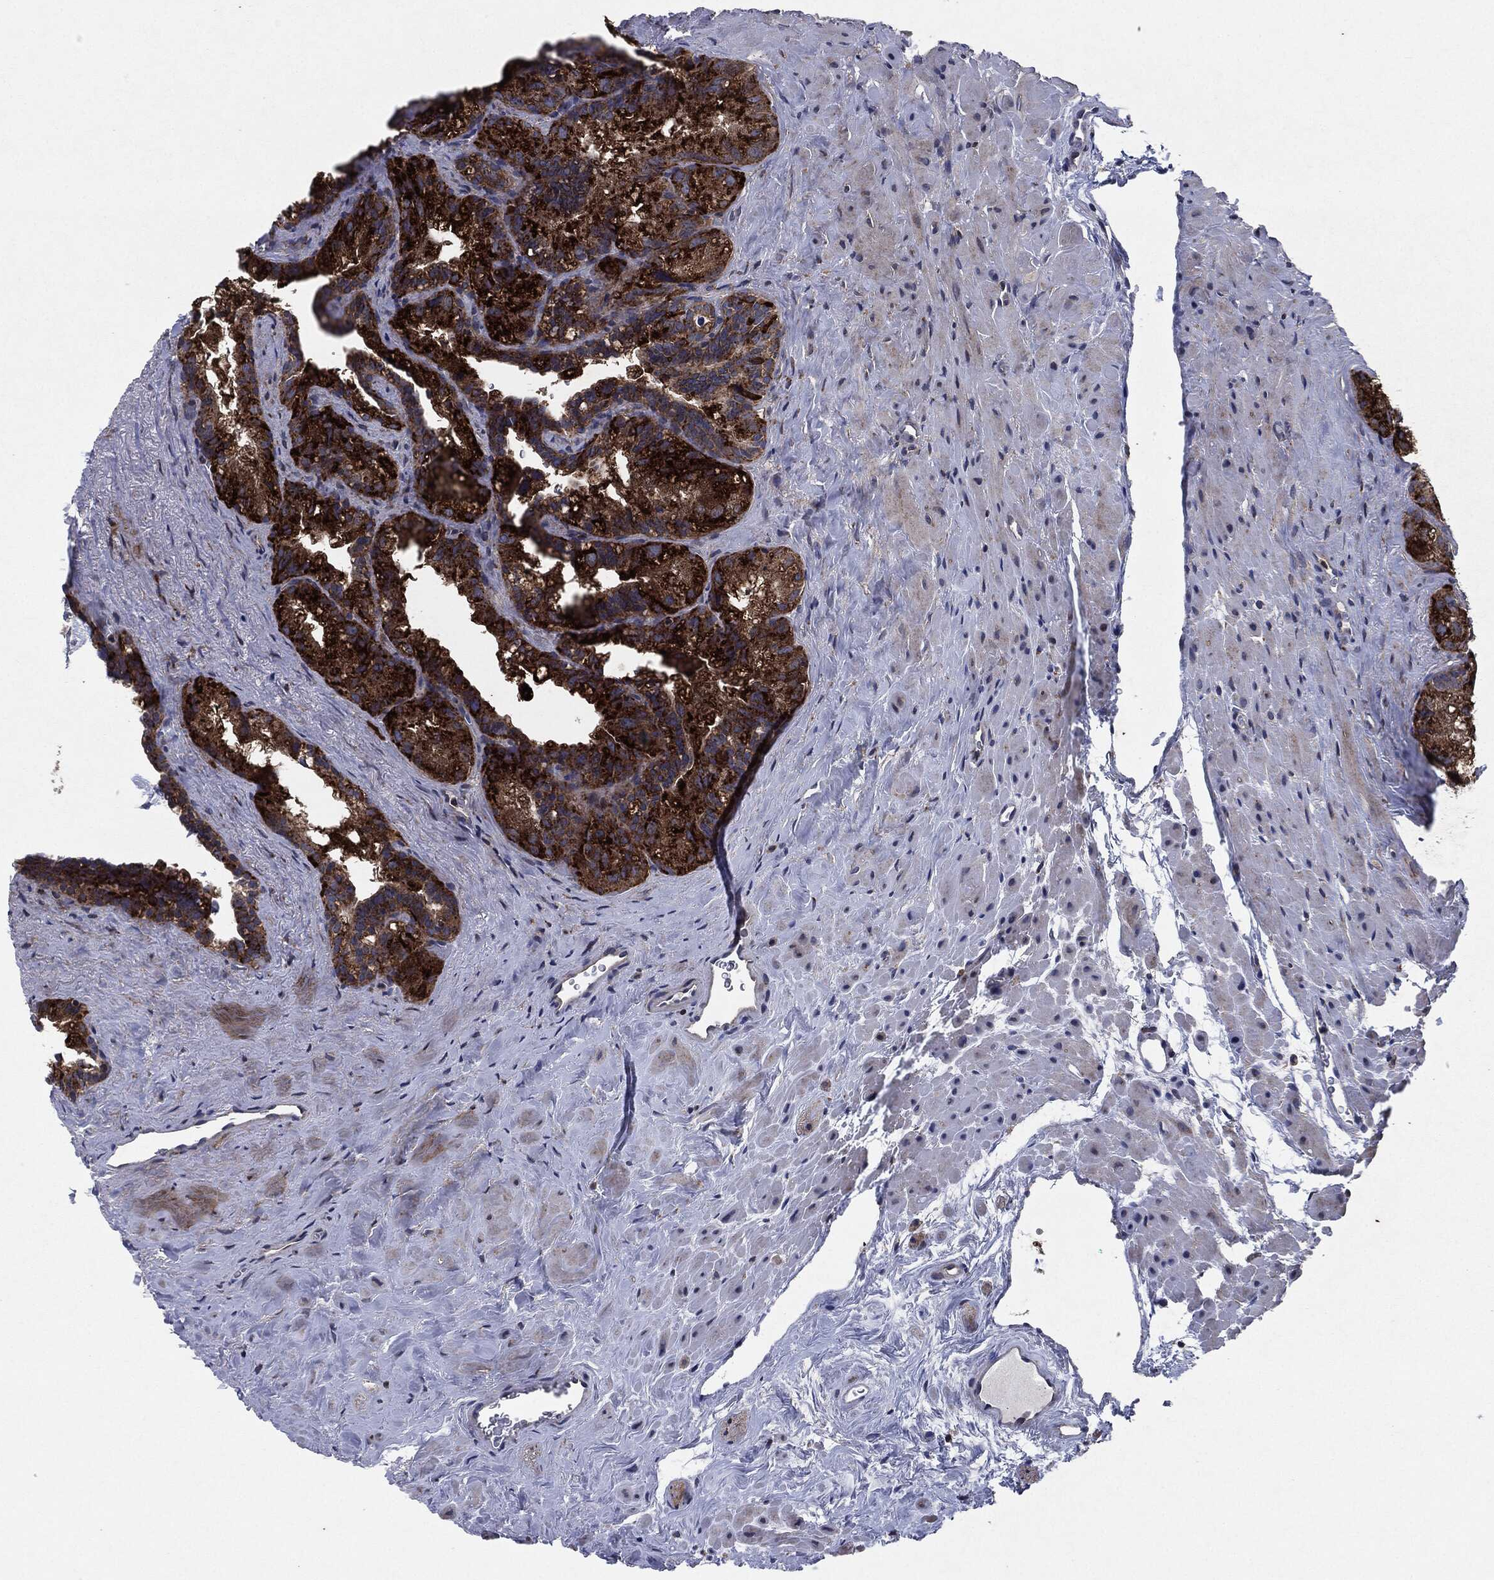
{"staining": {"intensity": "strong", "quantity": ">75%", "location": "cytoplasmic/membranous"}, "tissue": "seminal vesicle", "cell_type": "Glandular cells", "image_type": "normal", "snomed": [{"axis": "morphology", "description": "Normal tissue, NOS"}, {"axis": "topography", "description": "Seminal veicle"}], "caption": "Seminal vesicle stained for a protein displays strong cytoplasmic/membranous positivity in glandular cells. Immunohistochemistry (ihc) stains the protein of interest in brown and the nuclei are stained blue.", "gene": "SLC31A2", "patient": {"sex": "male", "age": 72}}